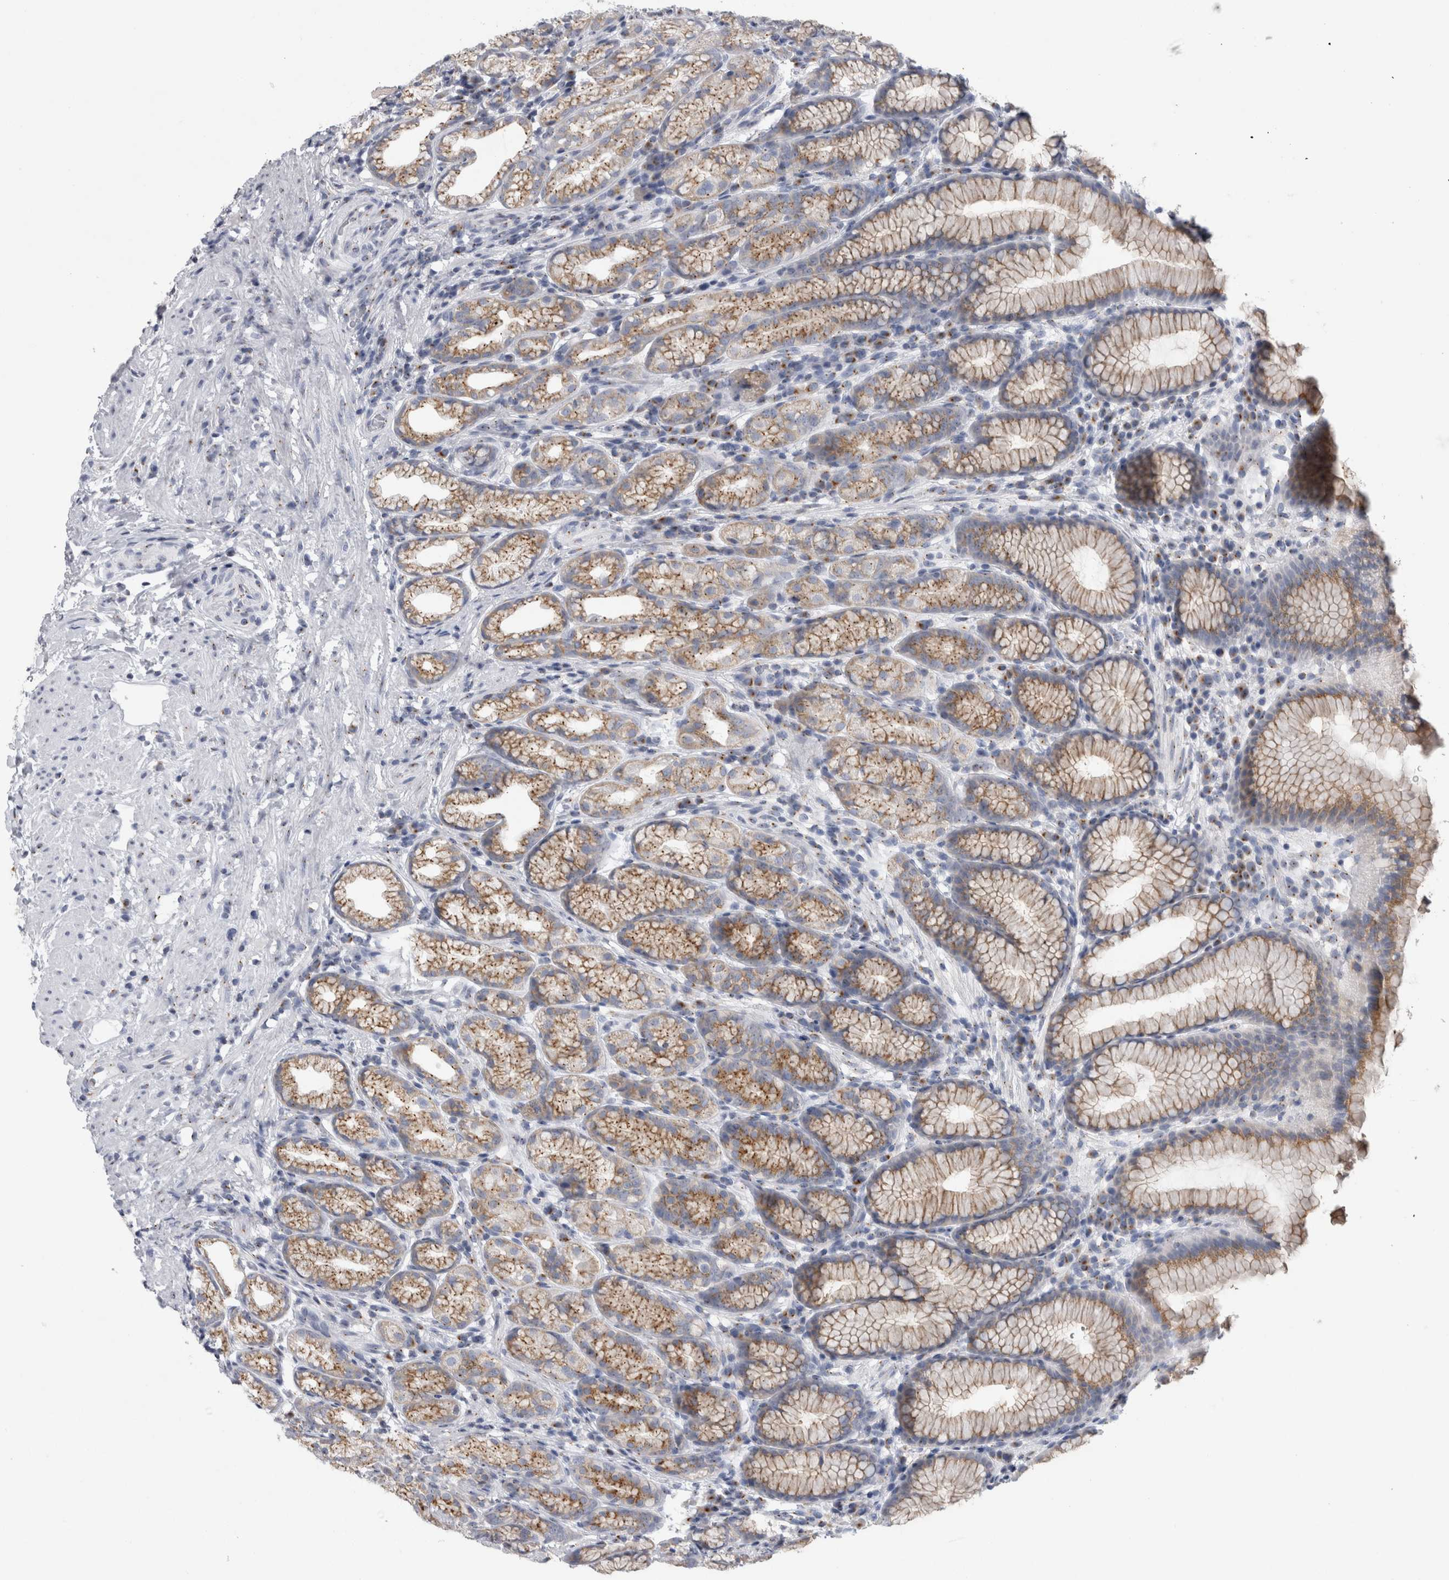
{"staining": {"intensity": "moderate", "quantity": ">75%", "location": "cytoplasmic/membranous"}, "tissue": "stomach", "cell_type": "Glandular cells", "image_type": "normal", "snomed": [{"axis": "morphology", "description": "Normal tissue, NOS"}, {"axis": "topography", "description": "Stomach"}], "caption": "DAB immunohistochemical staining of benign human stomach exhibits moderate cytoplasmic/membranous protein staining in about >75% of glandular cells.", "gene": "AKAP9", "patient": {"sex": "male", "age": 42}}